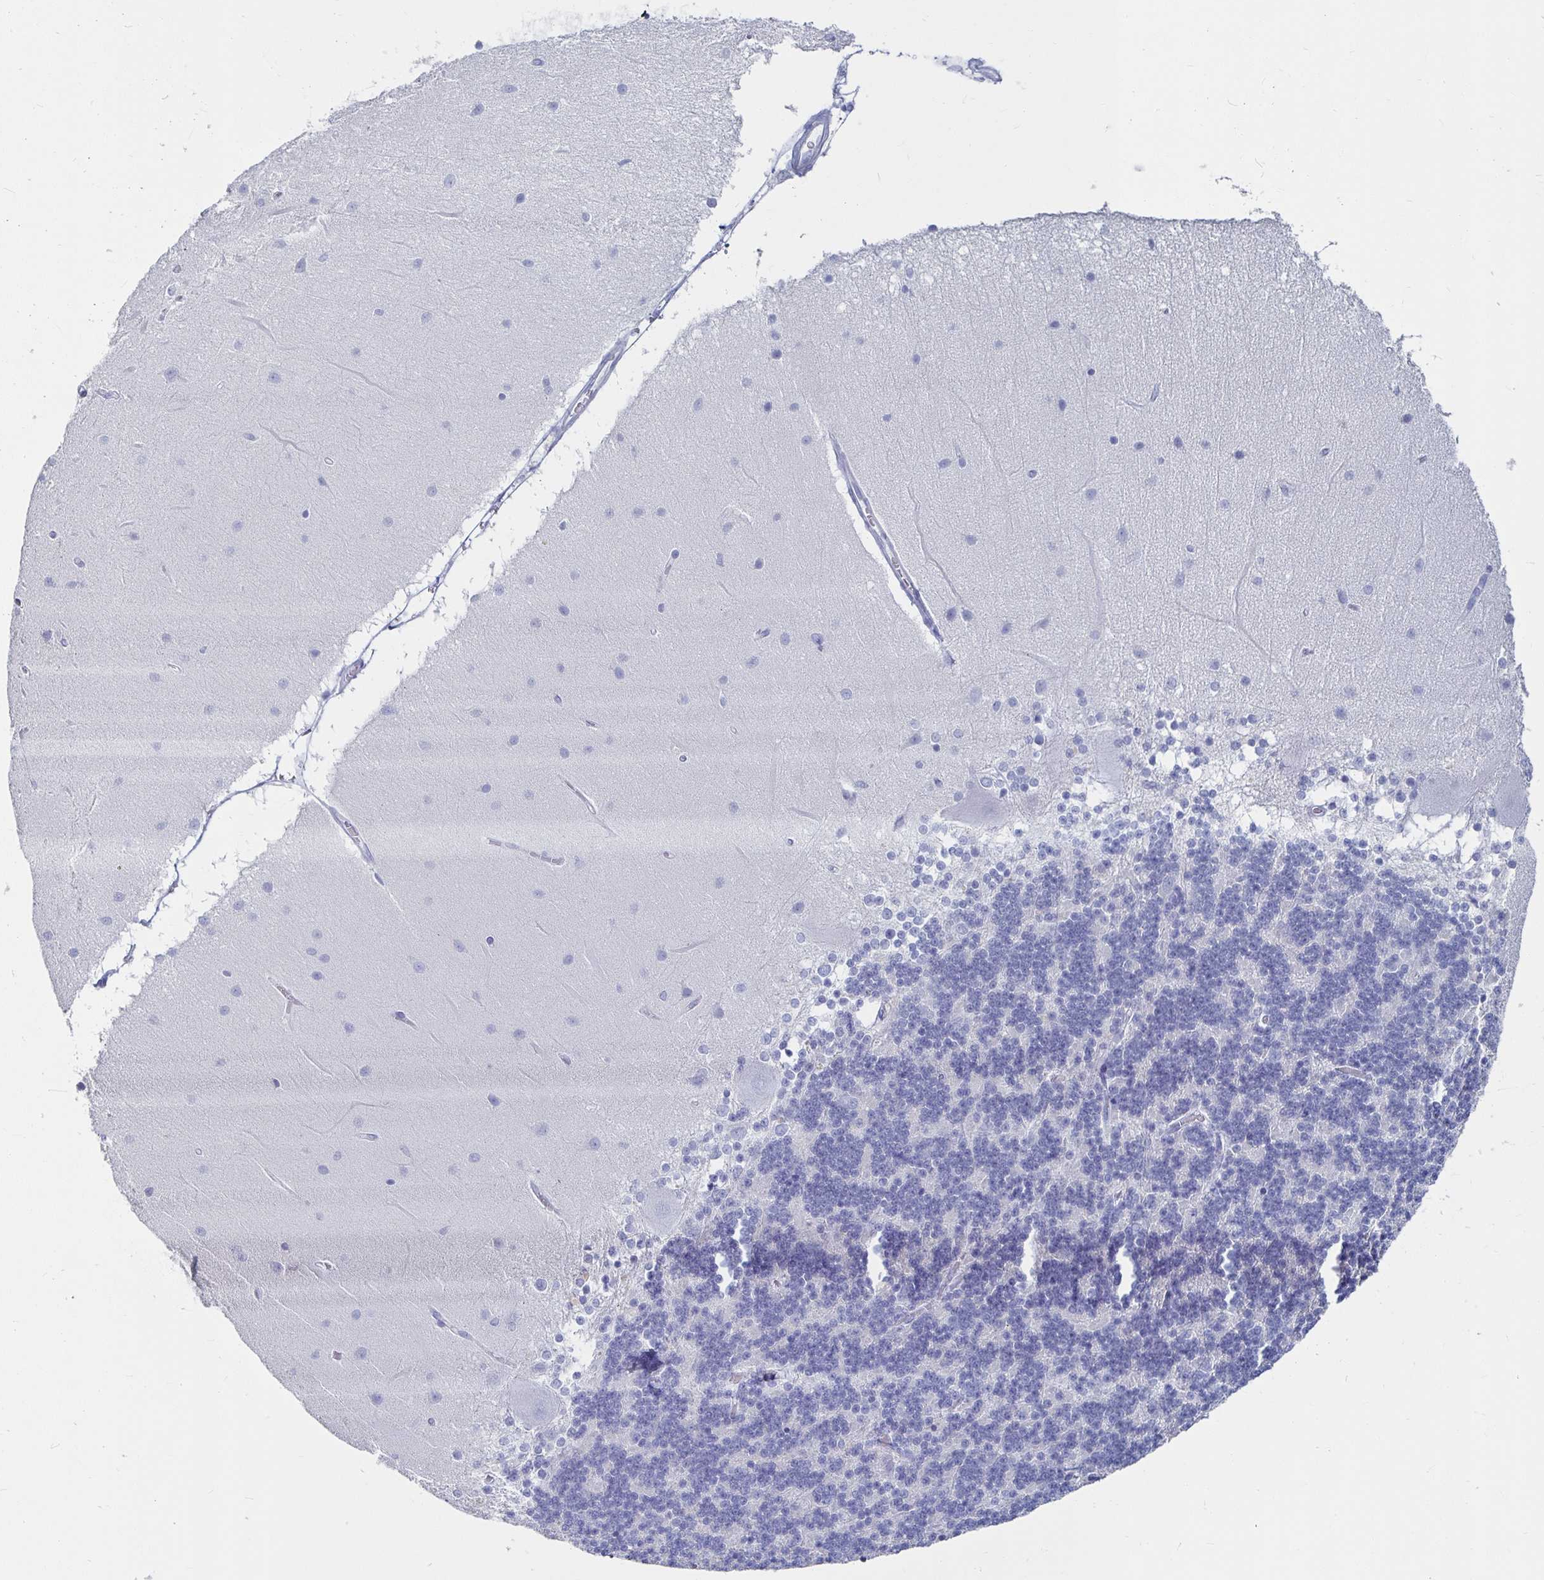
{"staining": {"intensity": "negative", "quantity": "none", "location": "none"}, "tissue": "cerebellum", "cell_type": "Cells in granular layer", "image_type": "normal", "snomed": [{"axis": "morphology", "description": "Normal tissue, NOS"}, {"axis": "topography", "description": "Cerebellum"}], "caption": "Immunohistochemical staining of normal cerebellum shows no significant positivity in cells in granular layer.", "gene": "CA9", "patient": {"sex": "female", "age": 54}}